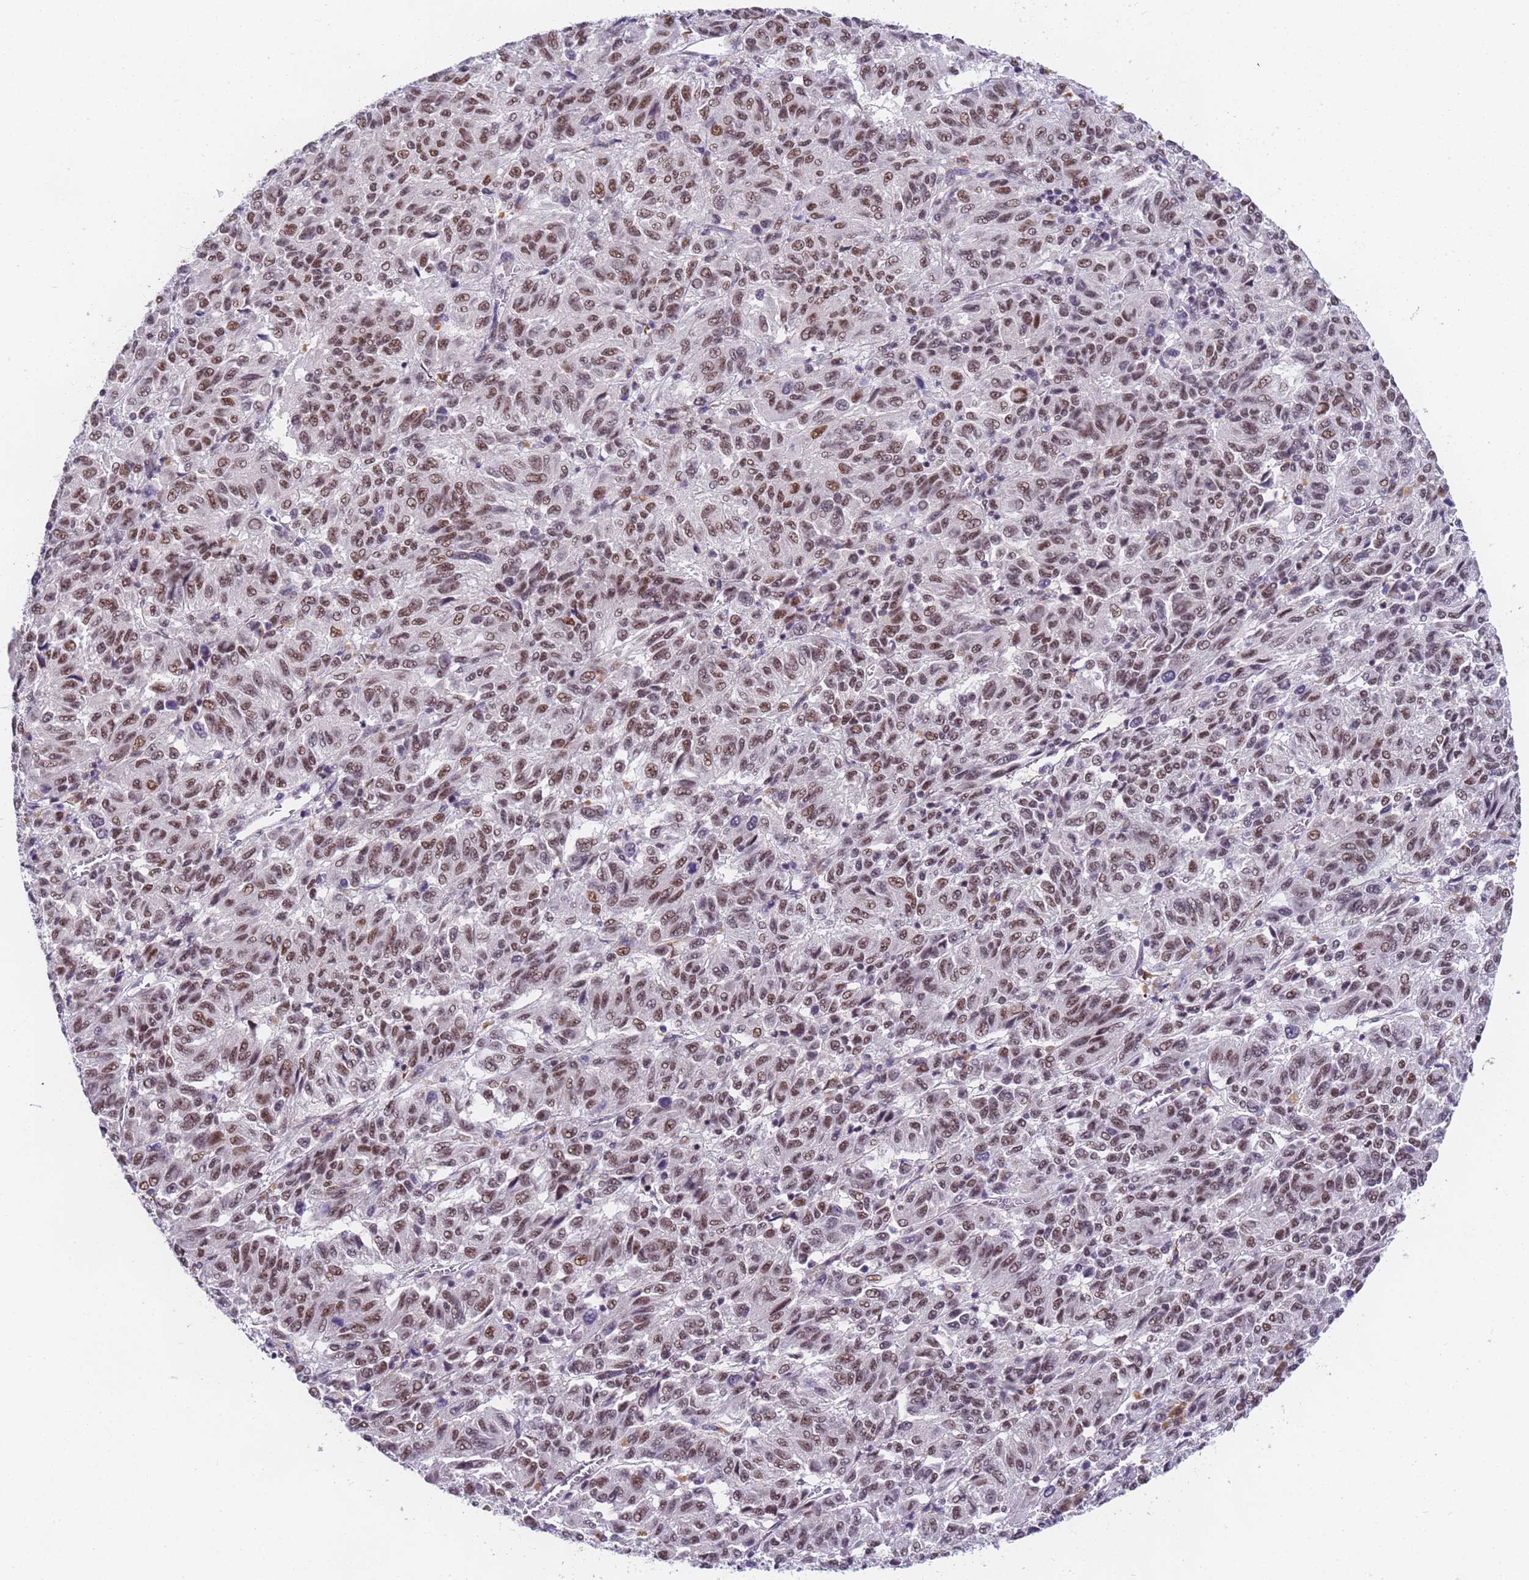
{"staining": {"intensity": "moderate", "quantity": ">75%", "location": "nuclear"}, "tissue": "melanoma", "cell_type": "Tumor cells", "image_type": "cancer", "snomed": [{"axis": "morphology", "description": "Malignant melanoma, Metastatic site"}, {"axis": "topography", "description": "Lung"}], "caption": "Moderate nuclear staining for a protein is present in about >75% of tumor cells of melanoma using IHC.", "gene": "FNBP4", "patient": {"sex": "male", "age": 64}}